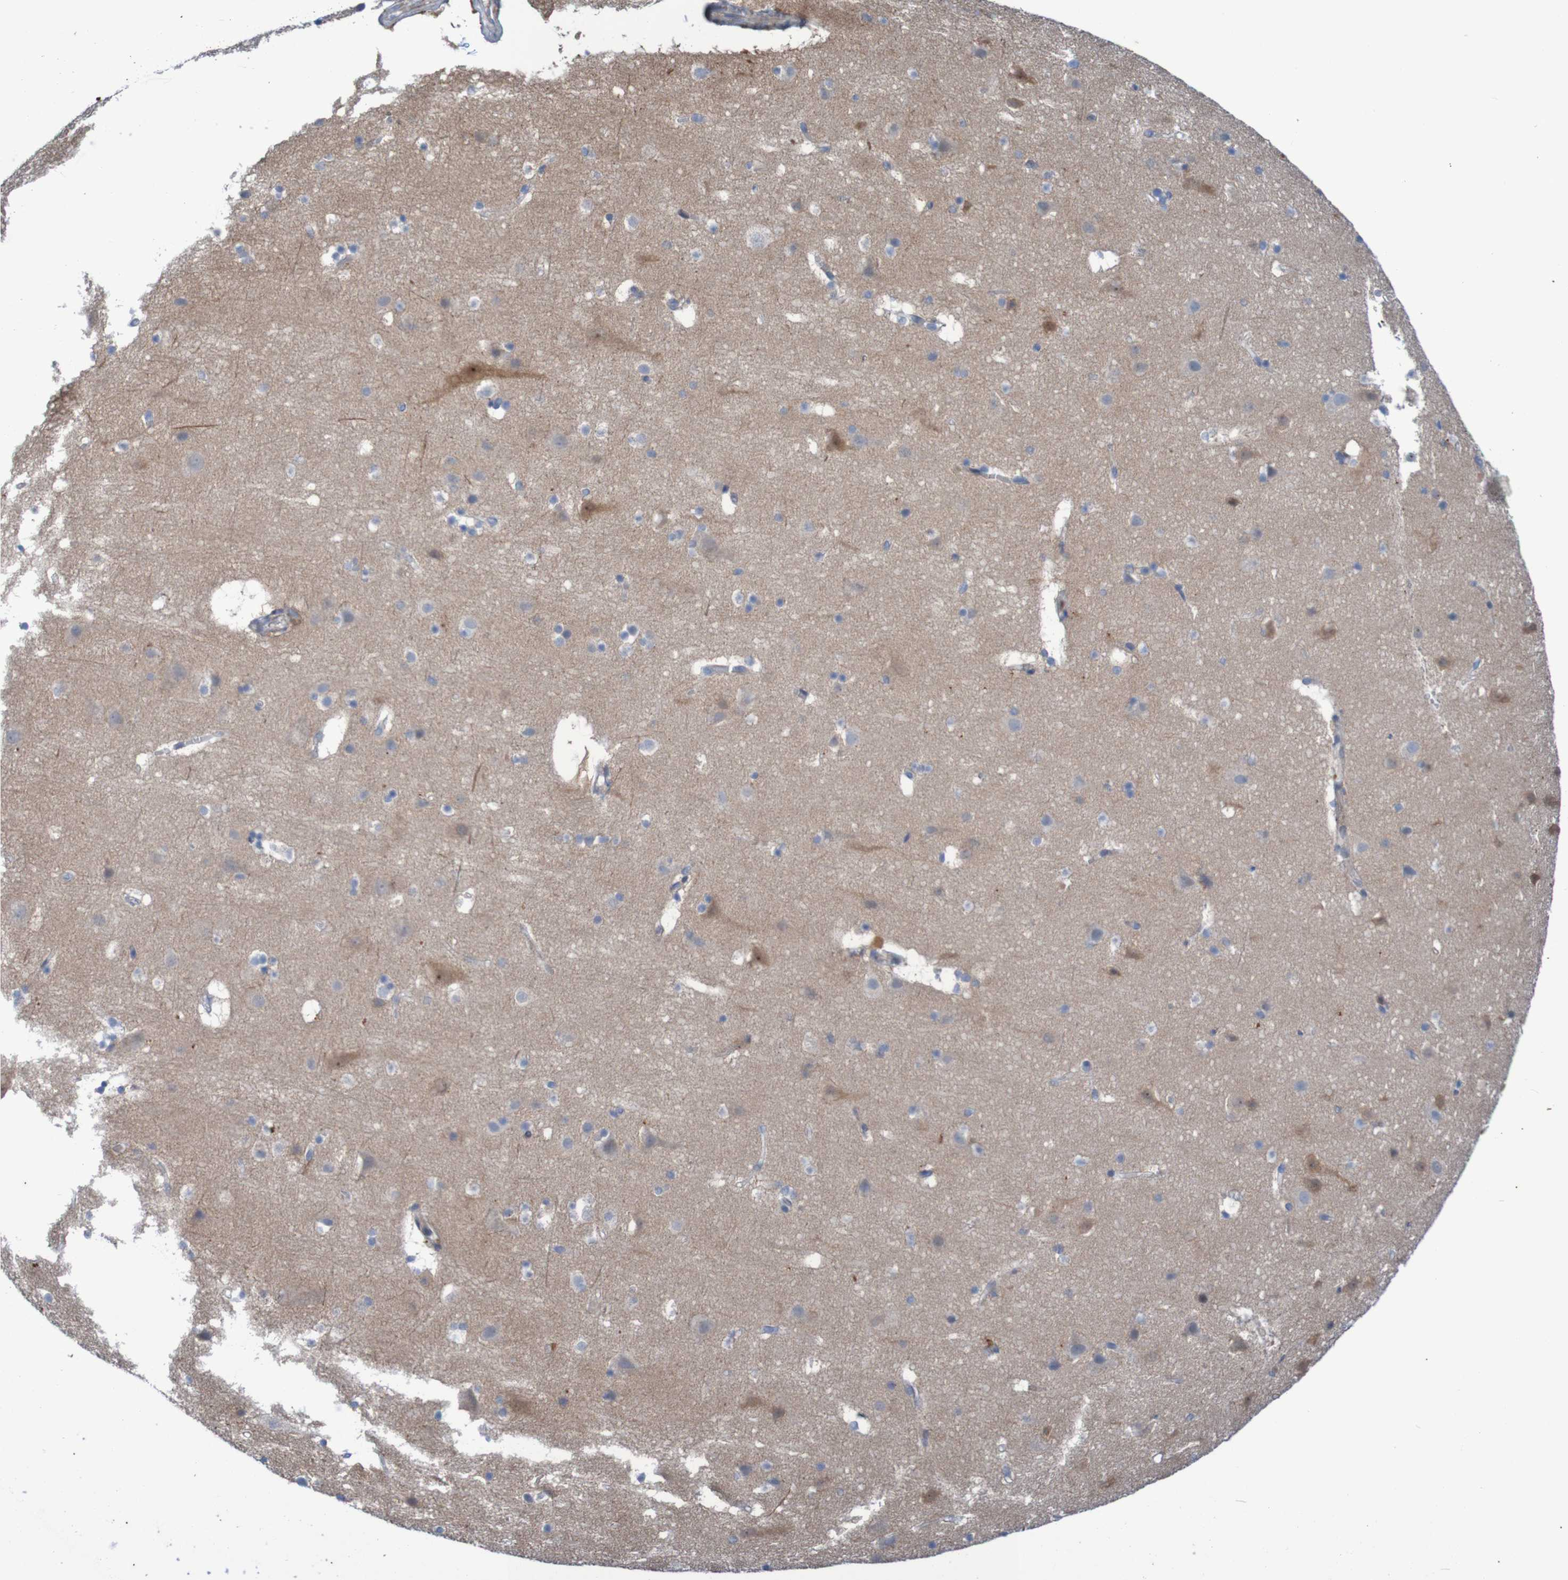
{"staining": {"intensity": "negative", "quantity": "none", "location": "none"}, "tissue": "cerebral cortex", "cell_type": "Endothelial cells", "image_type": "normal", "snomed": [{"axis": "morphology", "description": "Normal tissue, NOS"}, {"axis": "topography", "description": "Cerebral cortex"}], "caption": "An immunohistochemistry (IHC) photomicrograph of normal cerebral cortex is shown. There is no staining in endothelial cells of cerebral cortex.", "gene": "ANGPT4", "patient": {"sex": "male", "age": 45}}